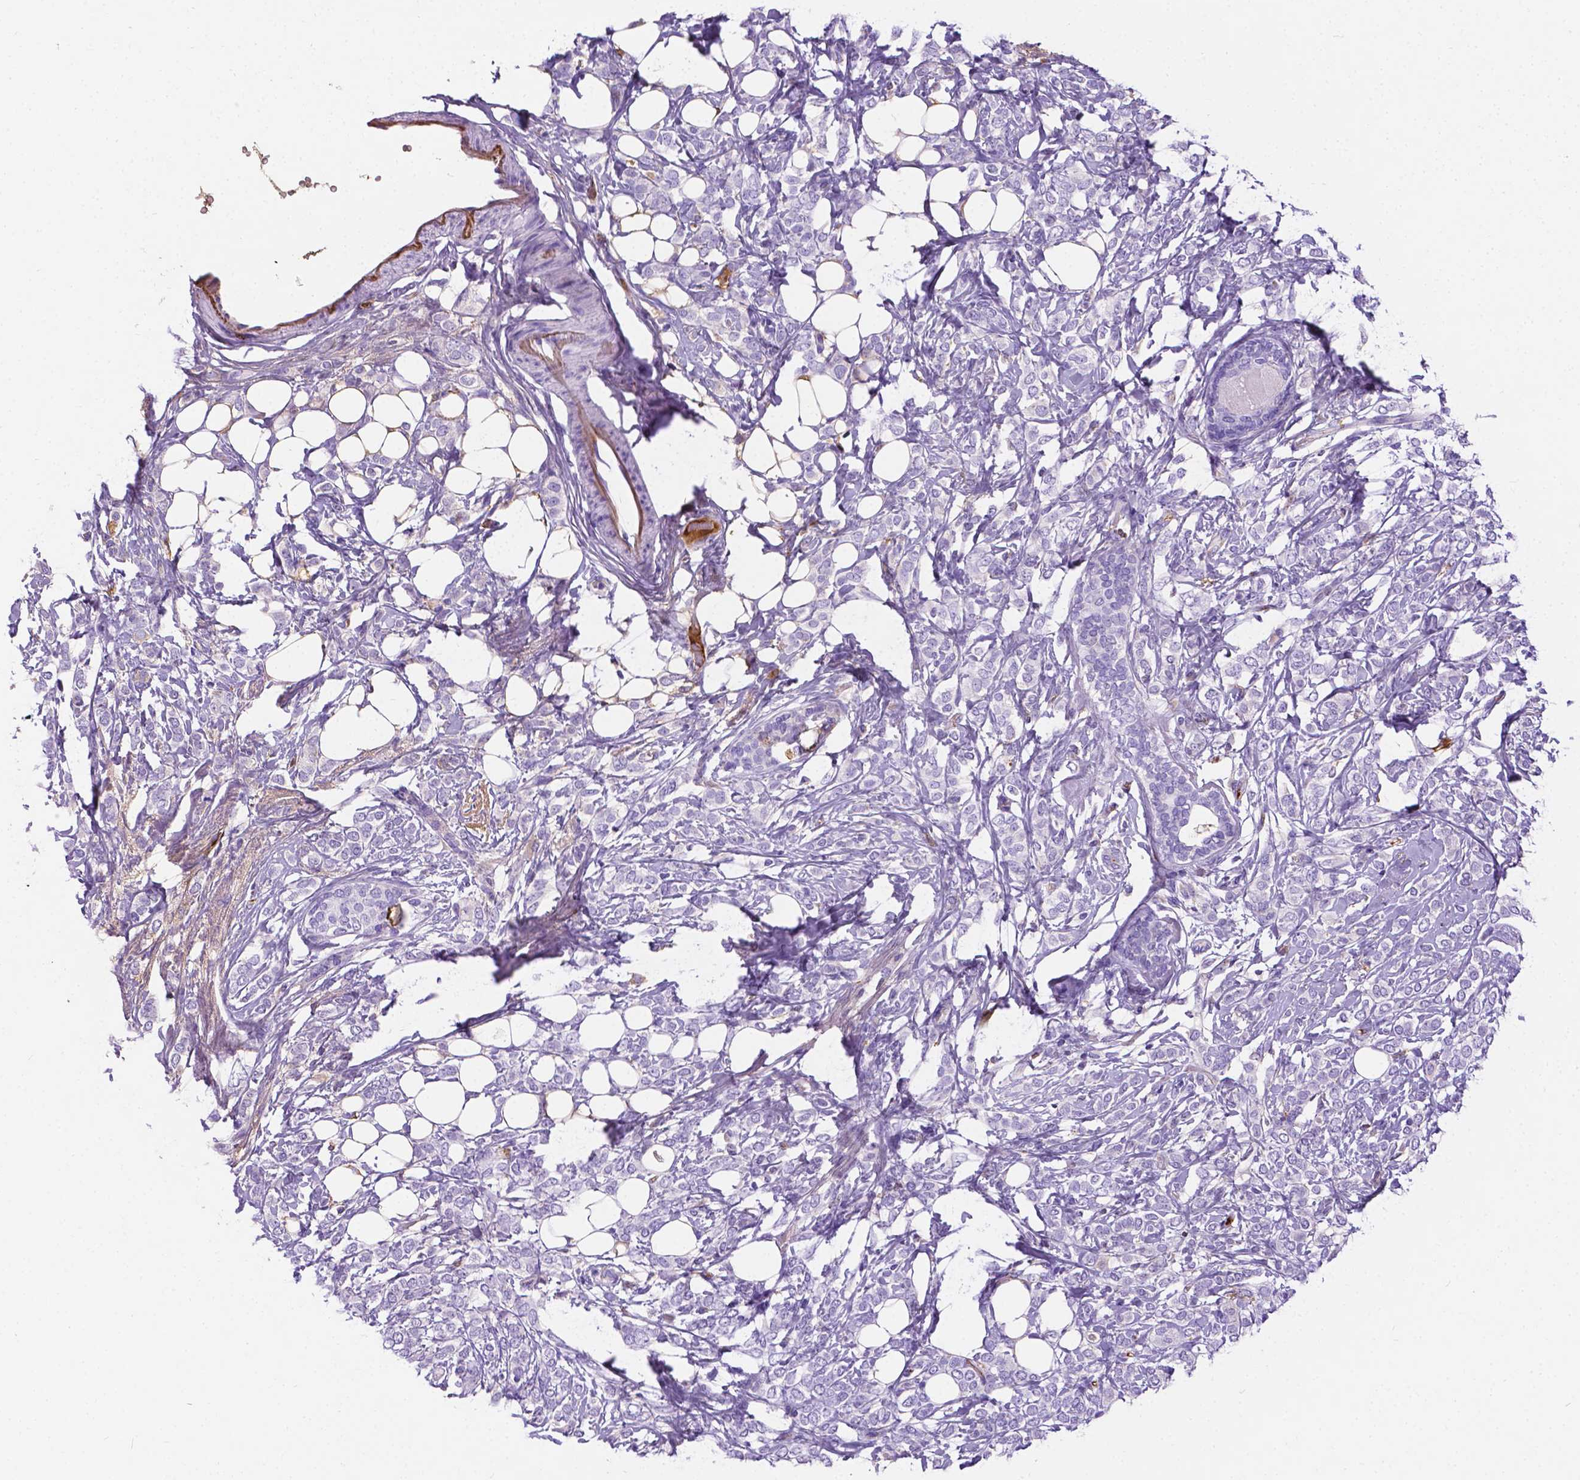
{"staining": {"intensity": "negative", "quantity": "none", "location": "none"}, "tissue": "breast cancer", "cell_type": "Tumor cells", "image_type": "cancer", "snomed": [{"axis": "morphology", "description": "Lobular carcinoma"}, {"axis": "topography", "description": "Breast"}], "caption": "Lobular carcinoma (breast) stained for a protein using IHC exhibits no staining tumor cells.", "gene": "APOE", "patient": {"sex": "female", "age": 49}}